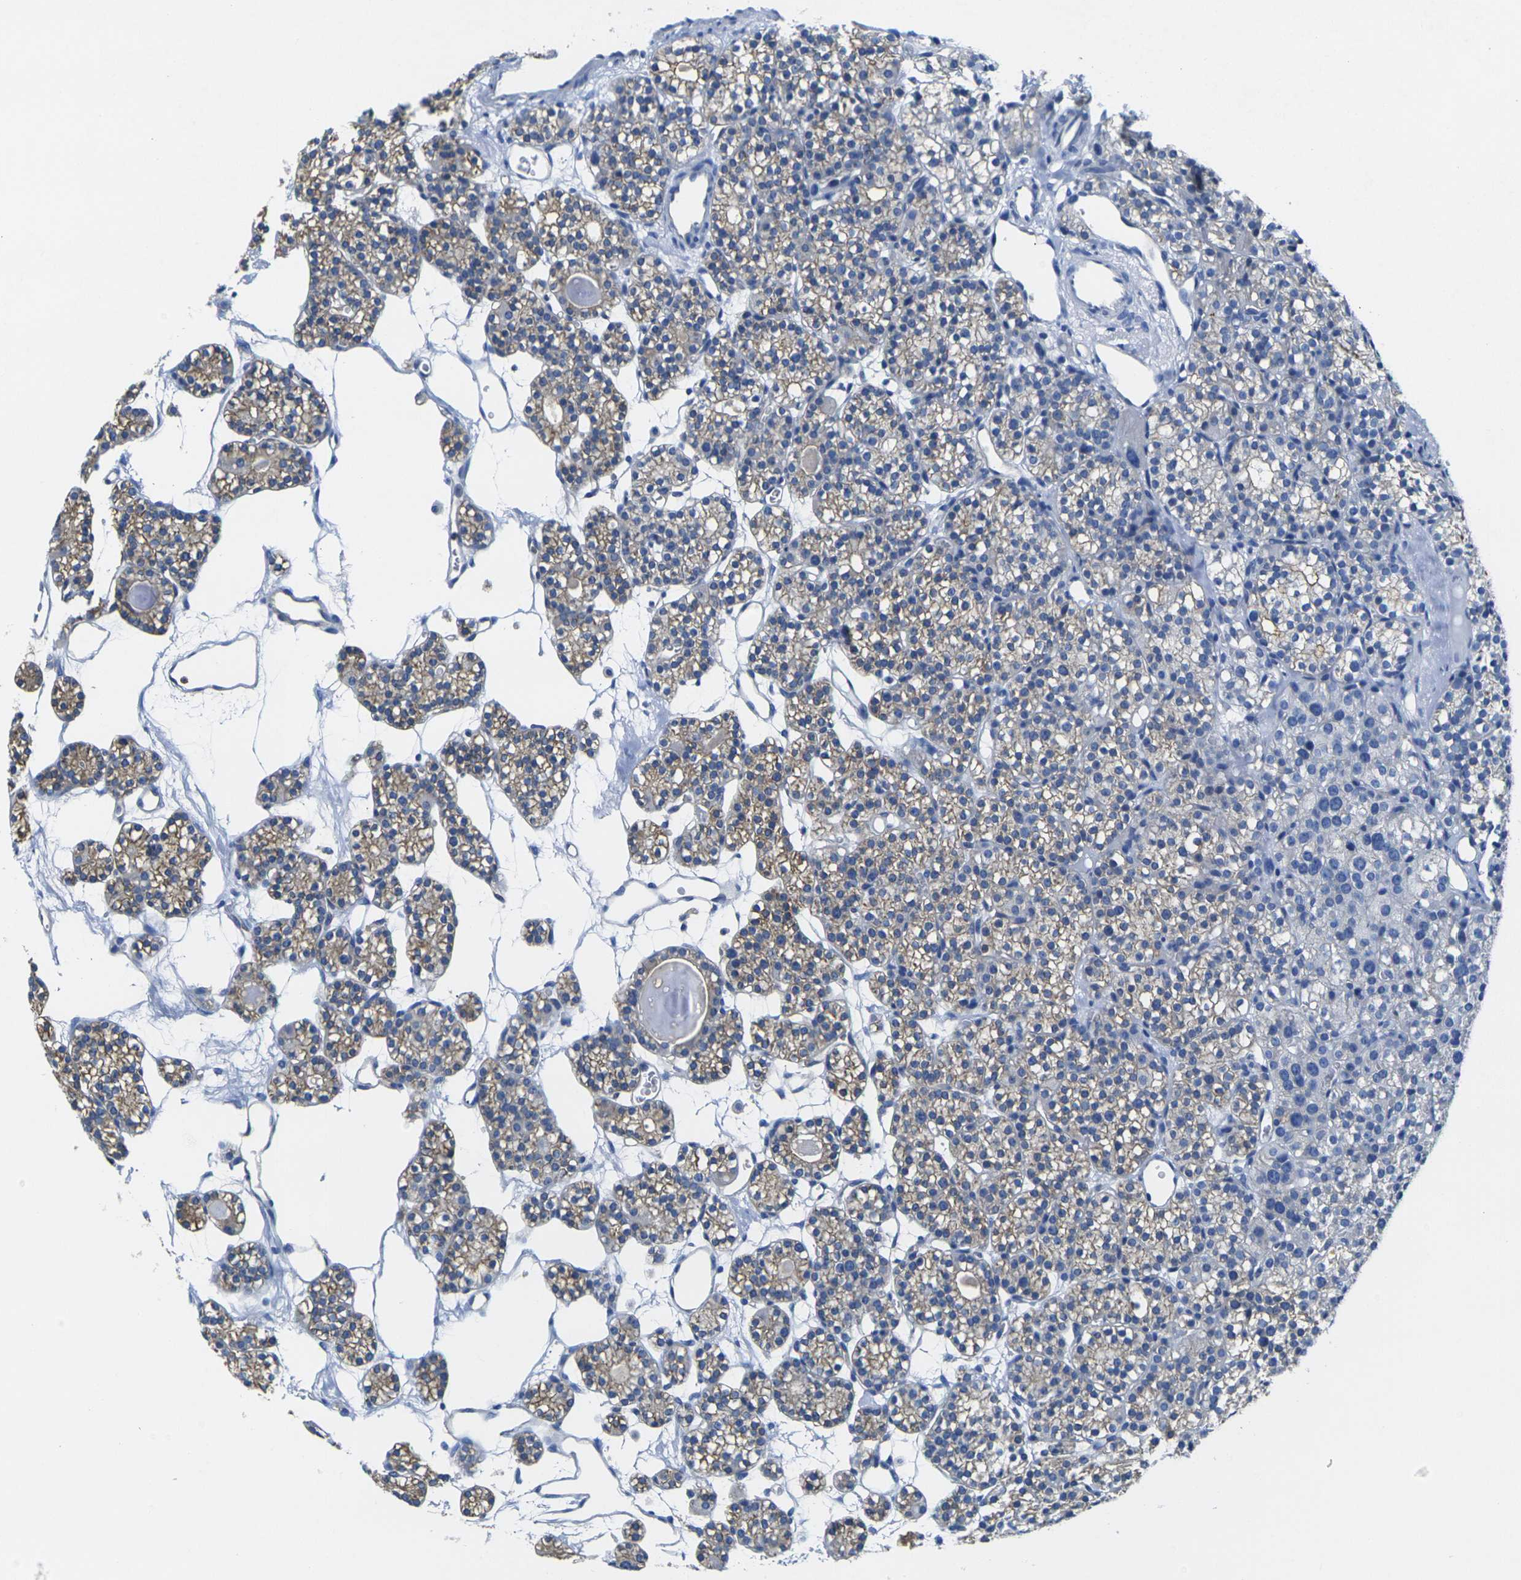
{"staining": {"intensity": "moderate", "quantity": ">75%", "location": "cytoplasmic/membranous"}, "tissue": "parathyroid gland", "cell_type": "Glandular cells", "image_type": "normal", "snomed": [{"axis": "morphology", "description": "Normal tissue, NOS"}, {"axis": "topography", "description": "Parathyroid gland"}], "caption": "Immunohistochemistry (IHC) staining of unremarkable parathyroid gland, which reveals medium levels of moderate cytoplasmic/membranous staining in about >75% of glandular cells indicating moderate cytoplasmic/membranous protein staining. The staining was performed using DAB (3,3'-diaminobenzidine) (brown) for protein detection and nuclei were counterstained in hematoxylin (blue).", "gene": "FAM110D", "patient": {"sex": "female", "age": 64}}